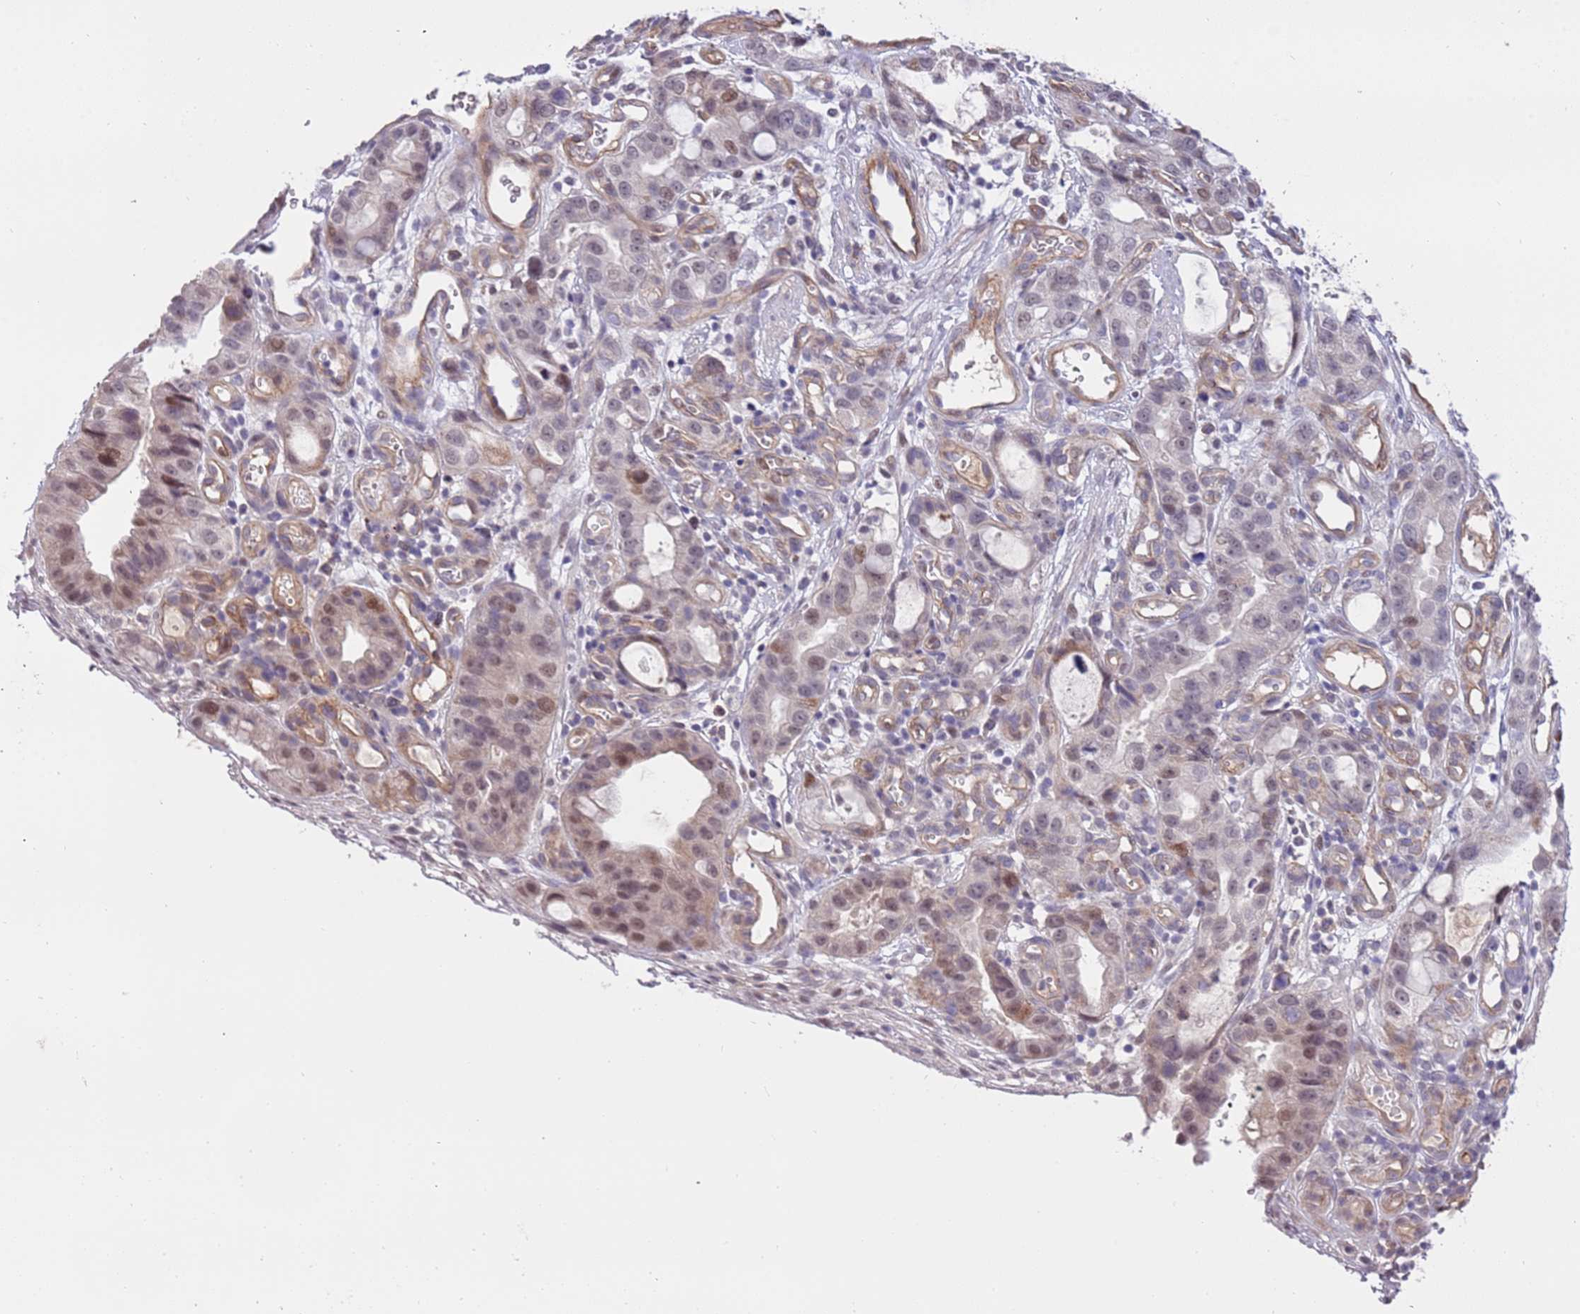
{"staining": {"intensity": "weak", "quantity": "25%-75%", "location": "cytoplasmic/membranous,nuclear"}, "tissue": "stomach cancer", "cell_type": "Tumor cells", "image_type": "cancer", "snomed": [{"axis": "morphology", "description": "Adenocarcinoma, NOS"}, {"axis": "topography", "description": "Stomach"}], "caption": "DAB immunohistochemical staining of human stomach adenocarcinoma reveals weak cytoplasmic/membranous and nuclear protein positivity in about 25%-75% of tumor cells. (Stains: DAB (3,3'-diaminobenzidine) in brown, nuclei in blue, Microscopy: brightfield microscopy at high magnification).", "gene": "MAGEF1", "patient": {"sex": "male", "age": 55}}